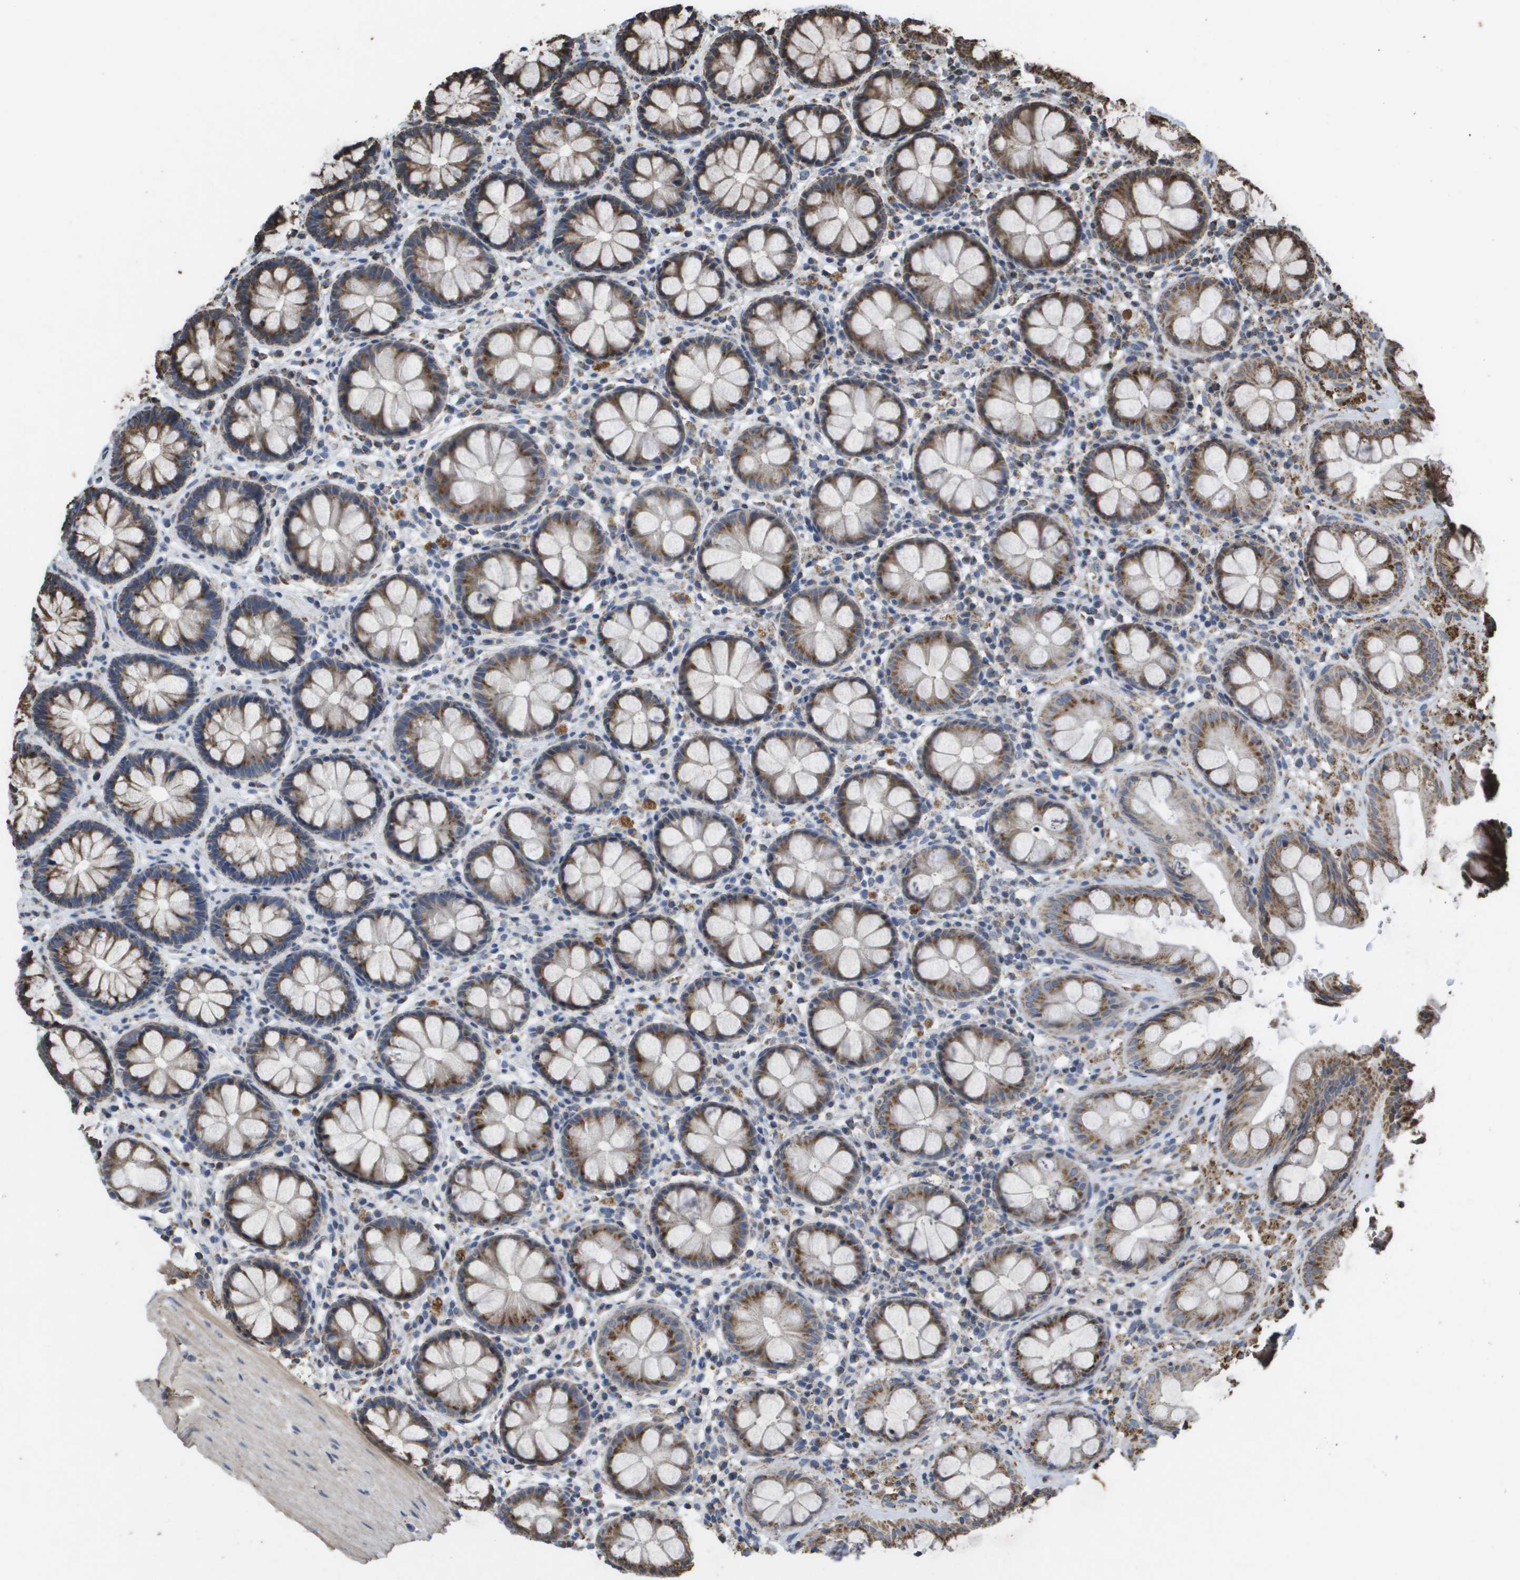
{"staining": {"intensity": "strong", "quantity": ">75%", "location": "cytoplasmic/membranous"}, "tissue": "rectum", "cell_type": "Glandular cells", "image_type": "normal", "snomed": [{"axis": "morphology", "description": "Normal tissue, NOS"}, {"axis": "topography", "description": "Rectum"}], "caption": "Immunohistochemical staining of benign human rectum exhibits high levels of strong cytoplasmic/membranous staining in about >75% of glandular cells.", "gene": "HSPE1", "patient": {"sex": "male", "age": 64}}